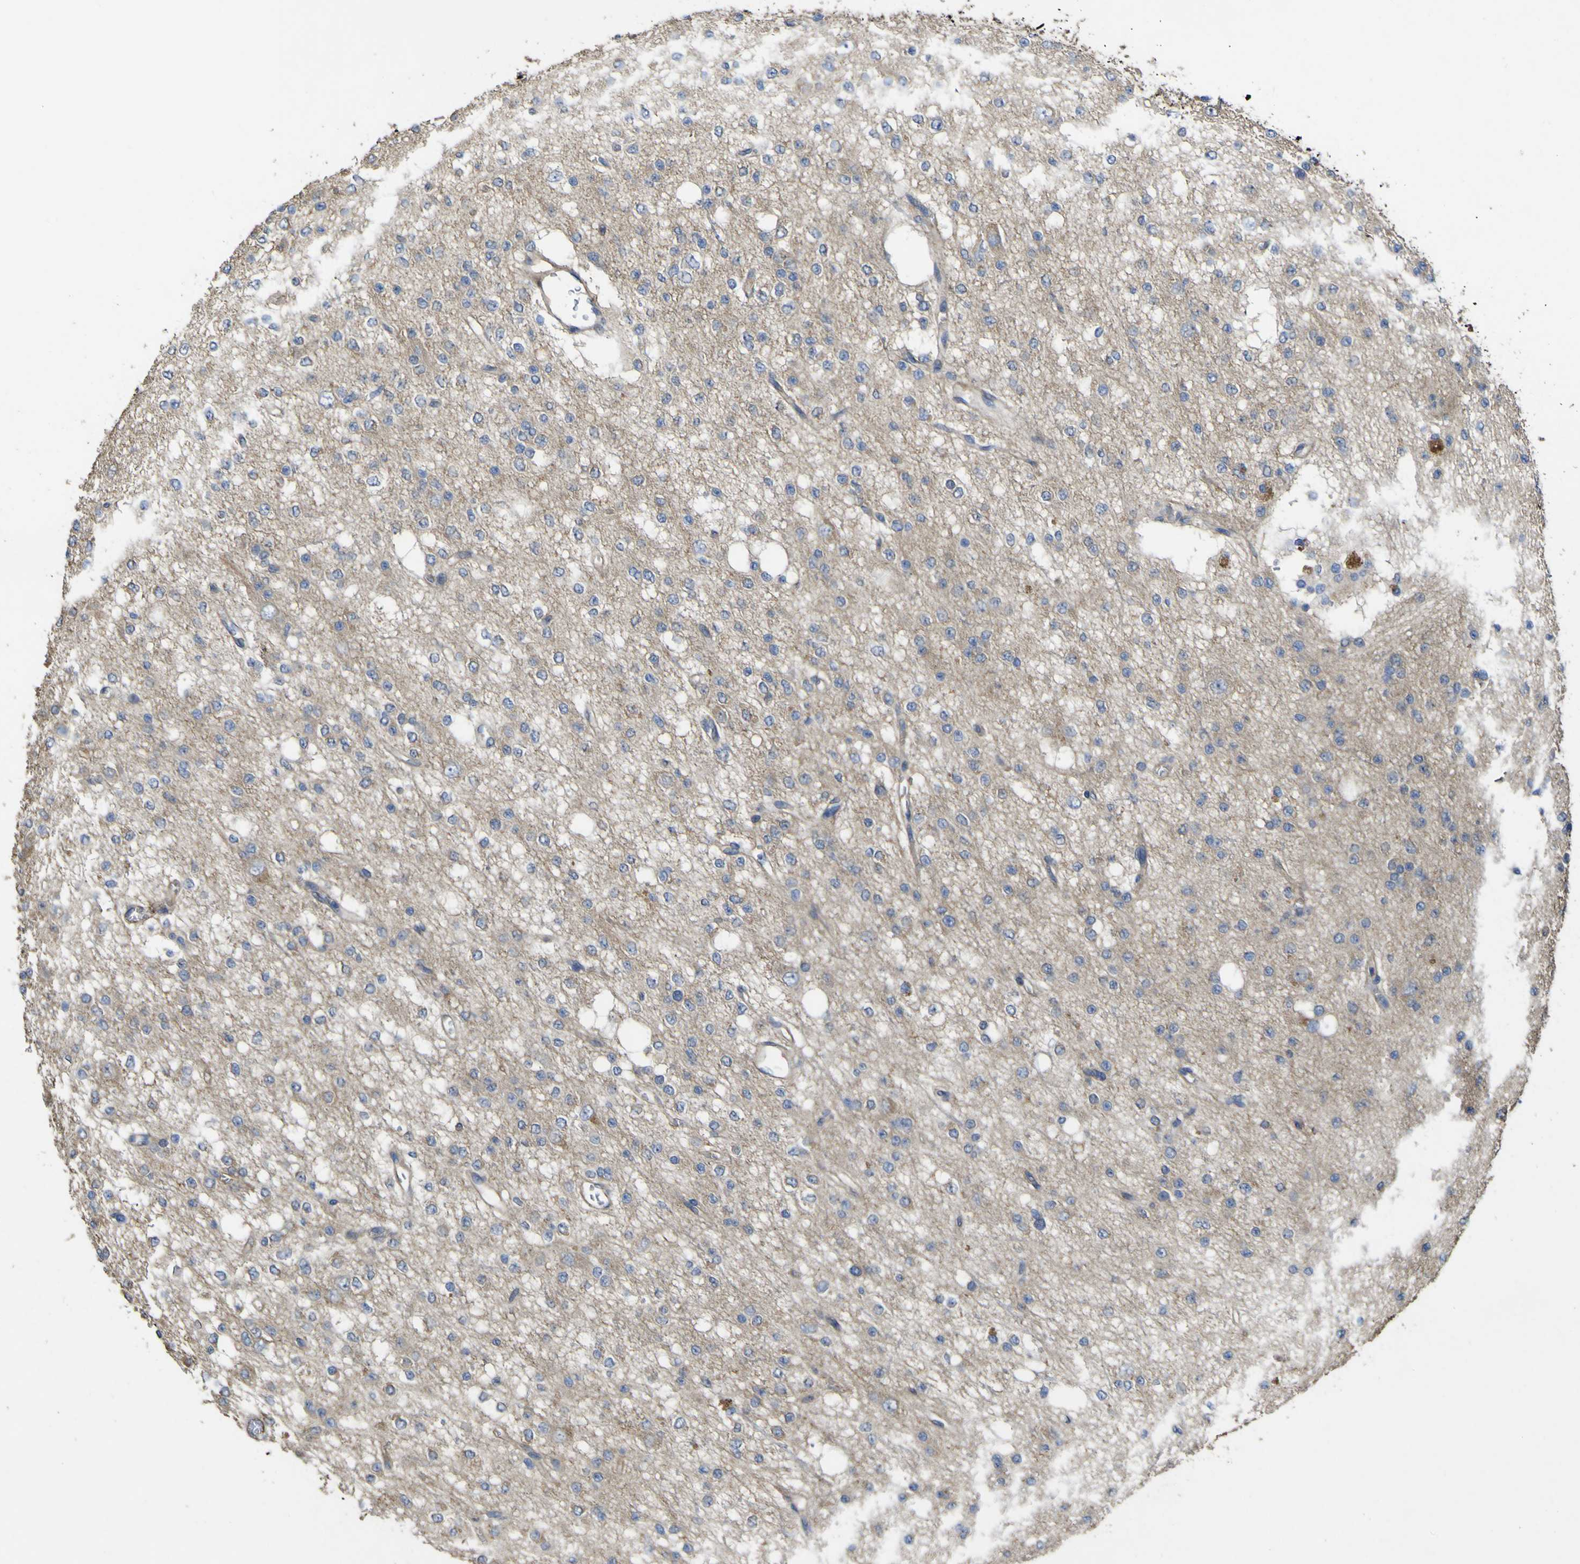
{"staining": {"intensity": "negative", "quantity": "none", "location": "none"}, "tissue": "glioma", "cell_type": "Tumor cells", "image_type": "cancer", "snomed": [{"axis": "morphology", "description": "Glioma, malignant, High grade"}, {"axis": "topography", "description": "Brain"}], "caption": "Human malignant high-grade glioma stained for a protein using IHC shows no positivity in tumor cells.", "gene": "TNFSF15", "patient": {"sex": "male", "age": 56}}